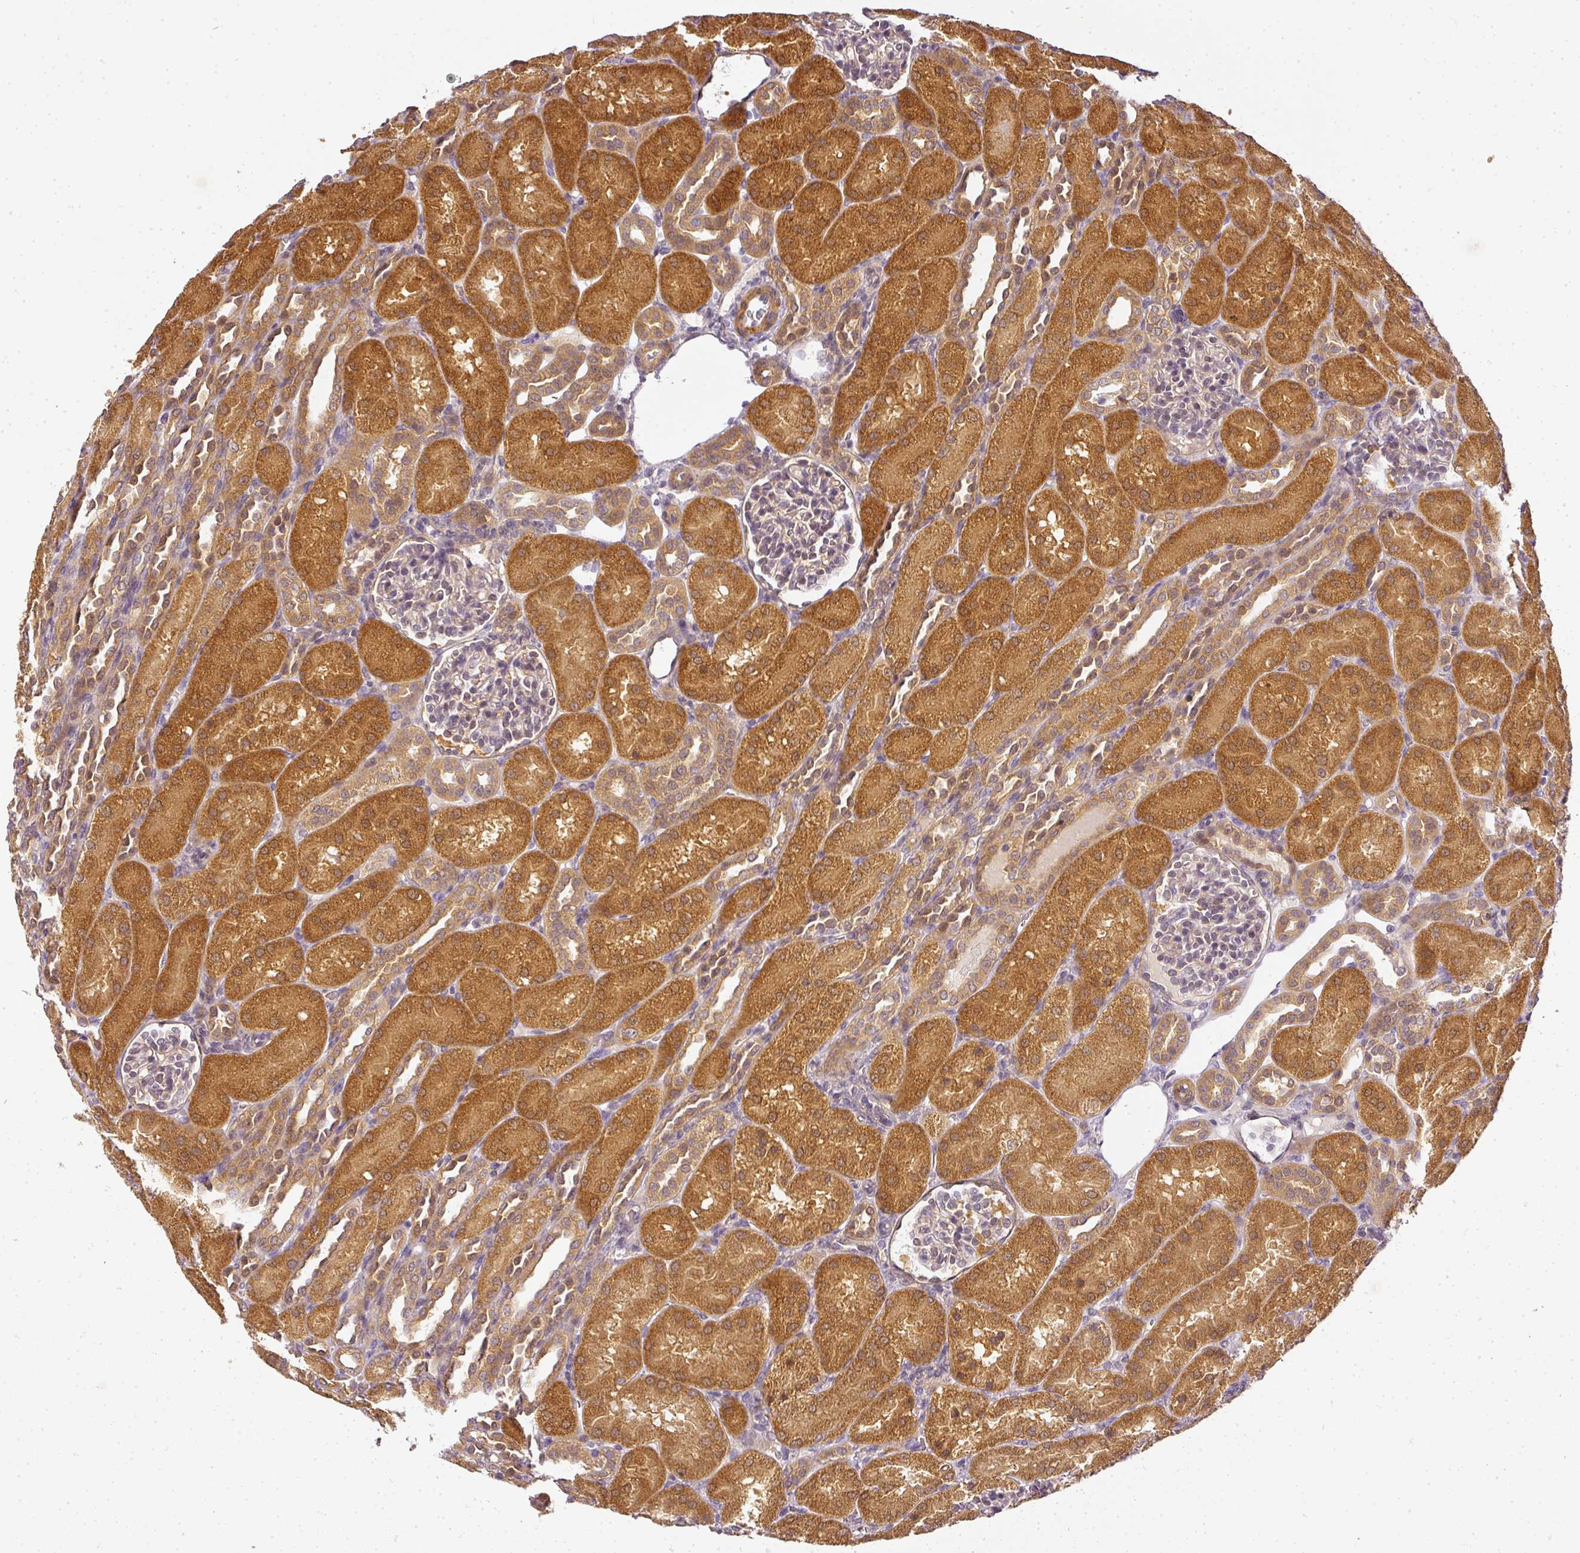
{"staining": {"intensity": "moderate", "quantity": "<25%", "location": "nuclear"}, "tissue": "kidney", "cell_type": "Cells in glomeruli", "image_type": "normal", "snomed": [{"axis": "morphology", "description": "Normal tissue, NOS"}, {"axis": "topography", "description": "Kidney"}], "caption": "Immunohistochemical staining of normal kidney exhibits moderate nuclear protein staining in approximately <25% of cells in glomeruli.", "gene": "ADH5", "patient": {"sex": "male", "age": 1}}